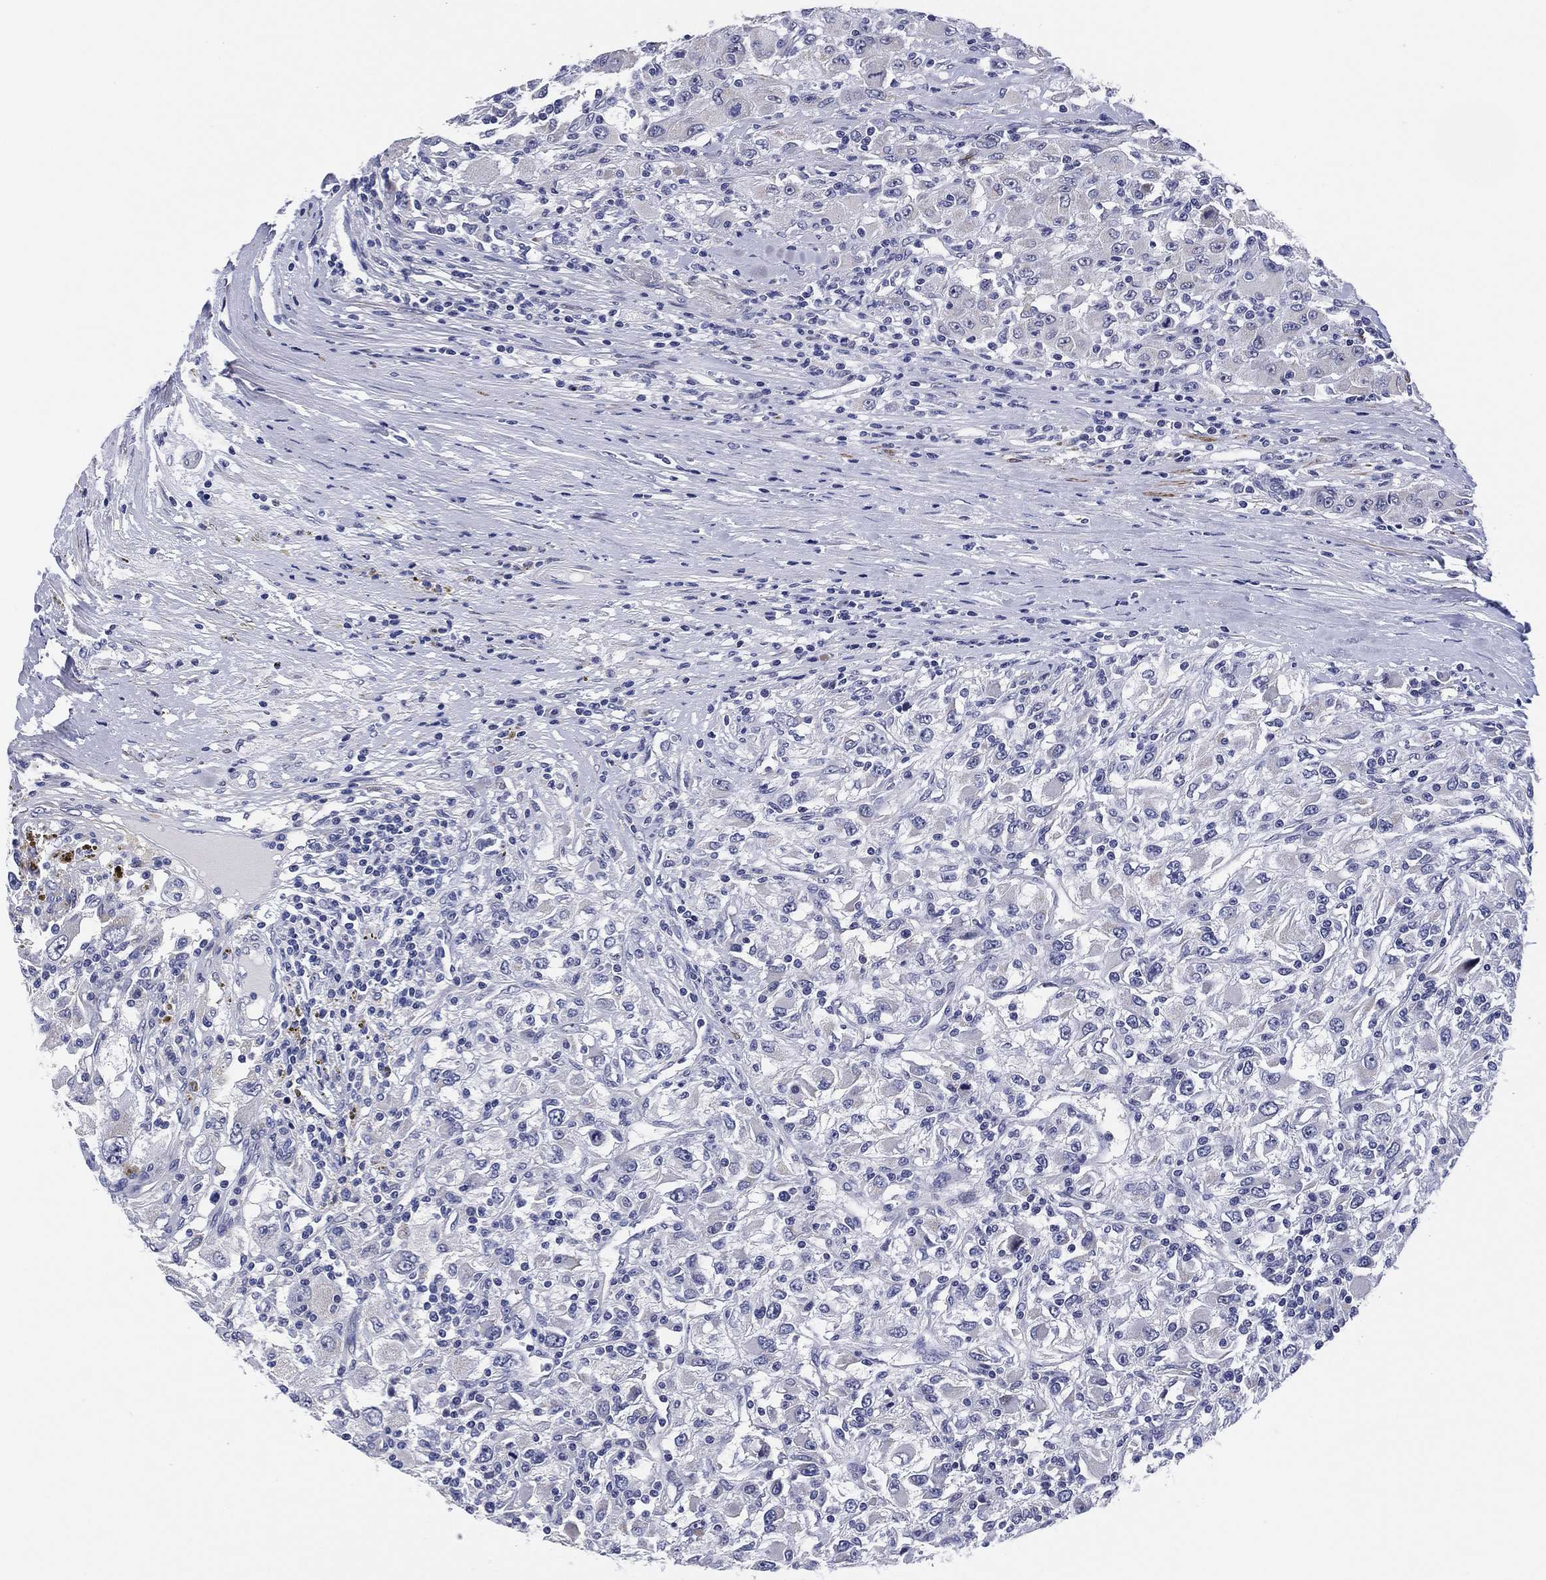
{"staining": {"intensity": "negative", "quantity": "none", "location": "none"}, "tissue": "renal cancer", "cell_type": "Tumor cells", "image_type": "cancer", "snomed": [{"axis": "morphology", "description": "Adenocarcinoma, NOS"}, {"axis": "topography", "description": "Kidney"}], "caption": "Renal cancer (adenocarcinoma) stained for a protein using immunohistochemistry (IHC) exhibits no positivity tumor cells.", "gene": "CLIP3", "patient": {"sex": "female", "age": 67}}